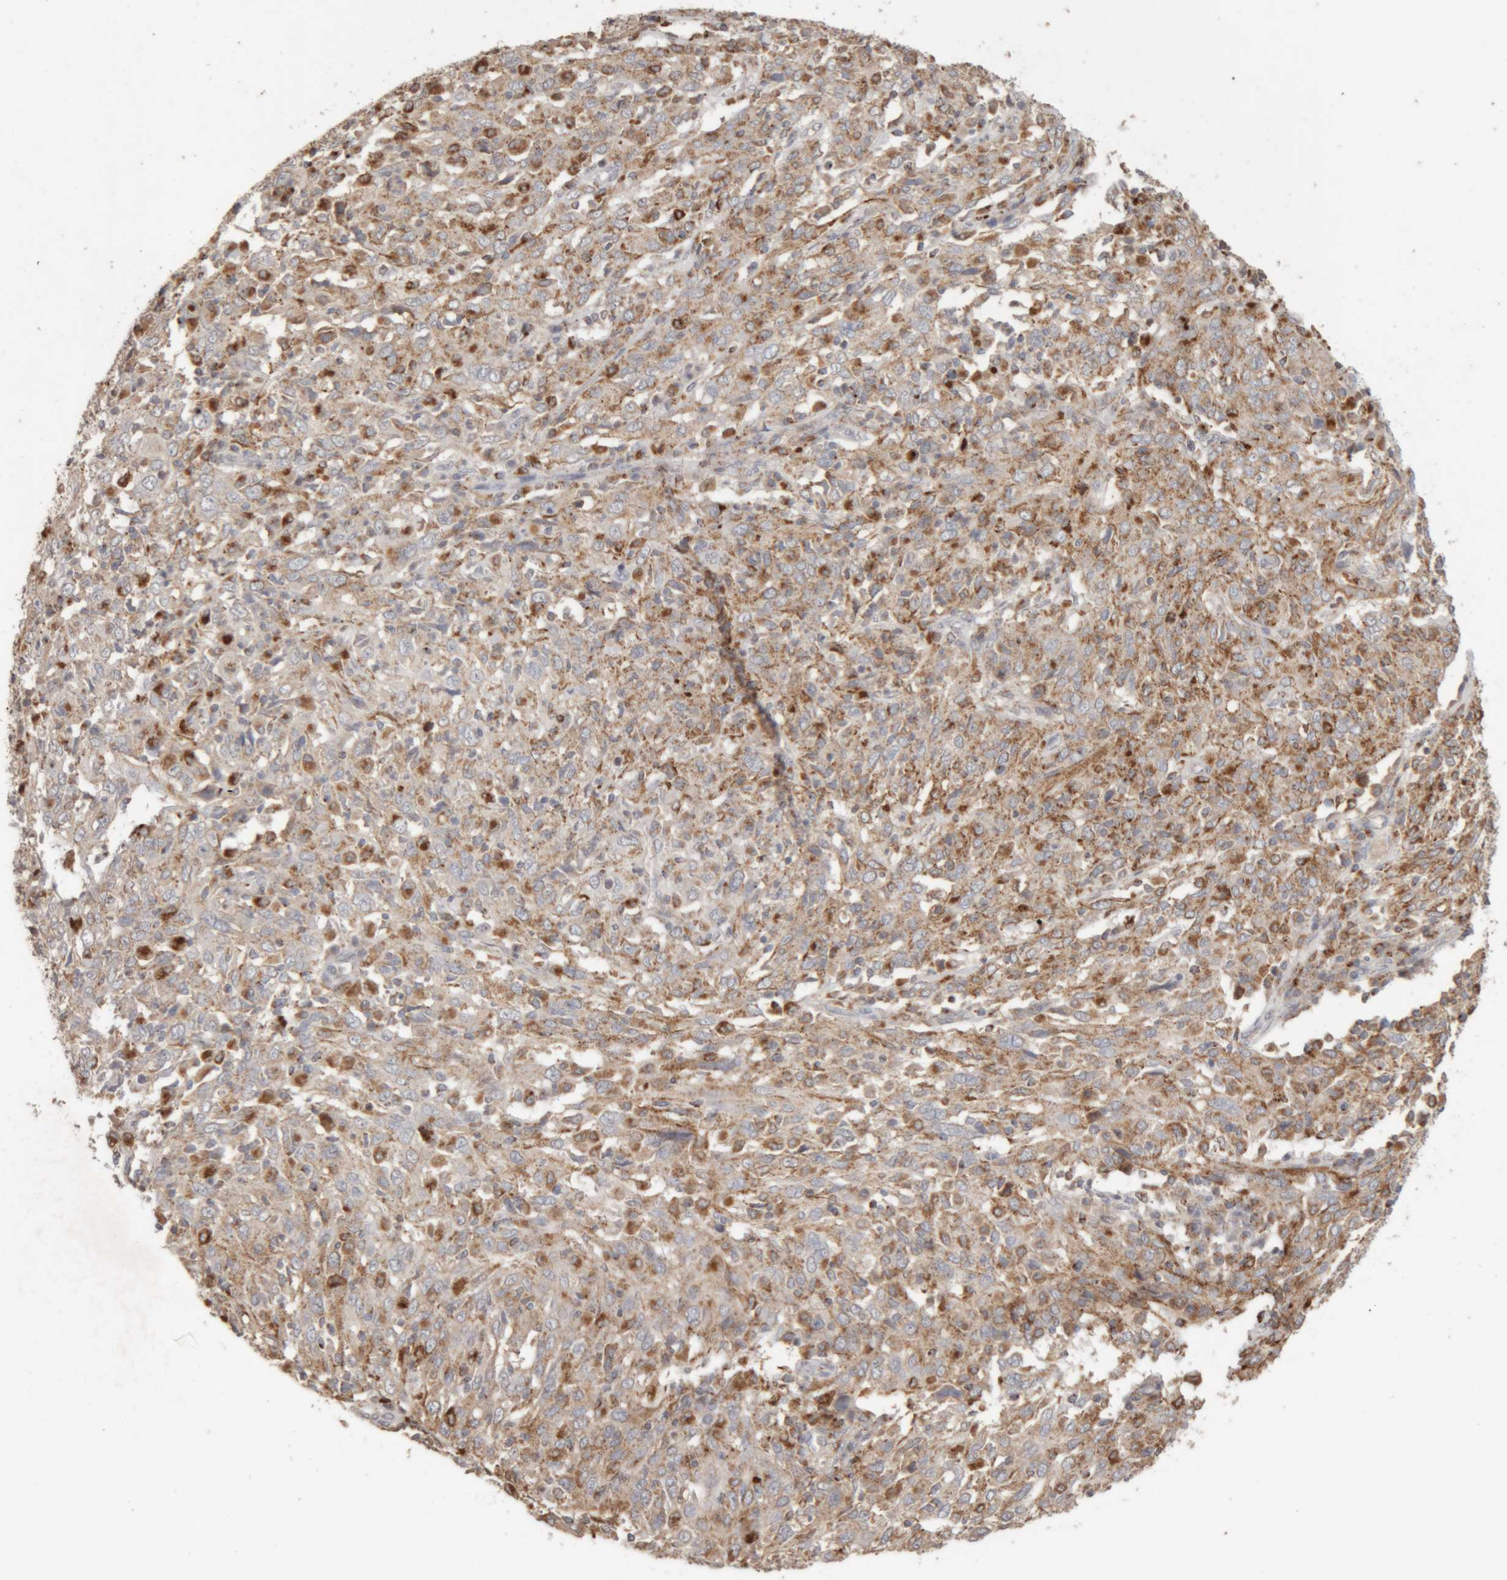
{"staining": {"intensity": "moderate", "quantity": "25%-75%", "location": "cytoplasmic/membranous"}, "tissue": "cervical cancer", "cell_type": "Tumor cells", "image_type": "cancer", "snomed": [{"axis": "morphology", "description": "Squamous cell carcinoma, NOS"}, {"axis": "topography", "description": "Cervix"}], "caption": "Cervical cancer (squamous cell carcinoma) stained with DAB immunohistochemistry exhibits medium levels of moderate cytoplasmic/membranous staining in about 25%-75% of tumor cells.", "gene": "ARSA", "patient": {"sex": "female", "age": 46}}